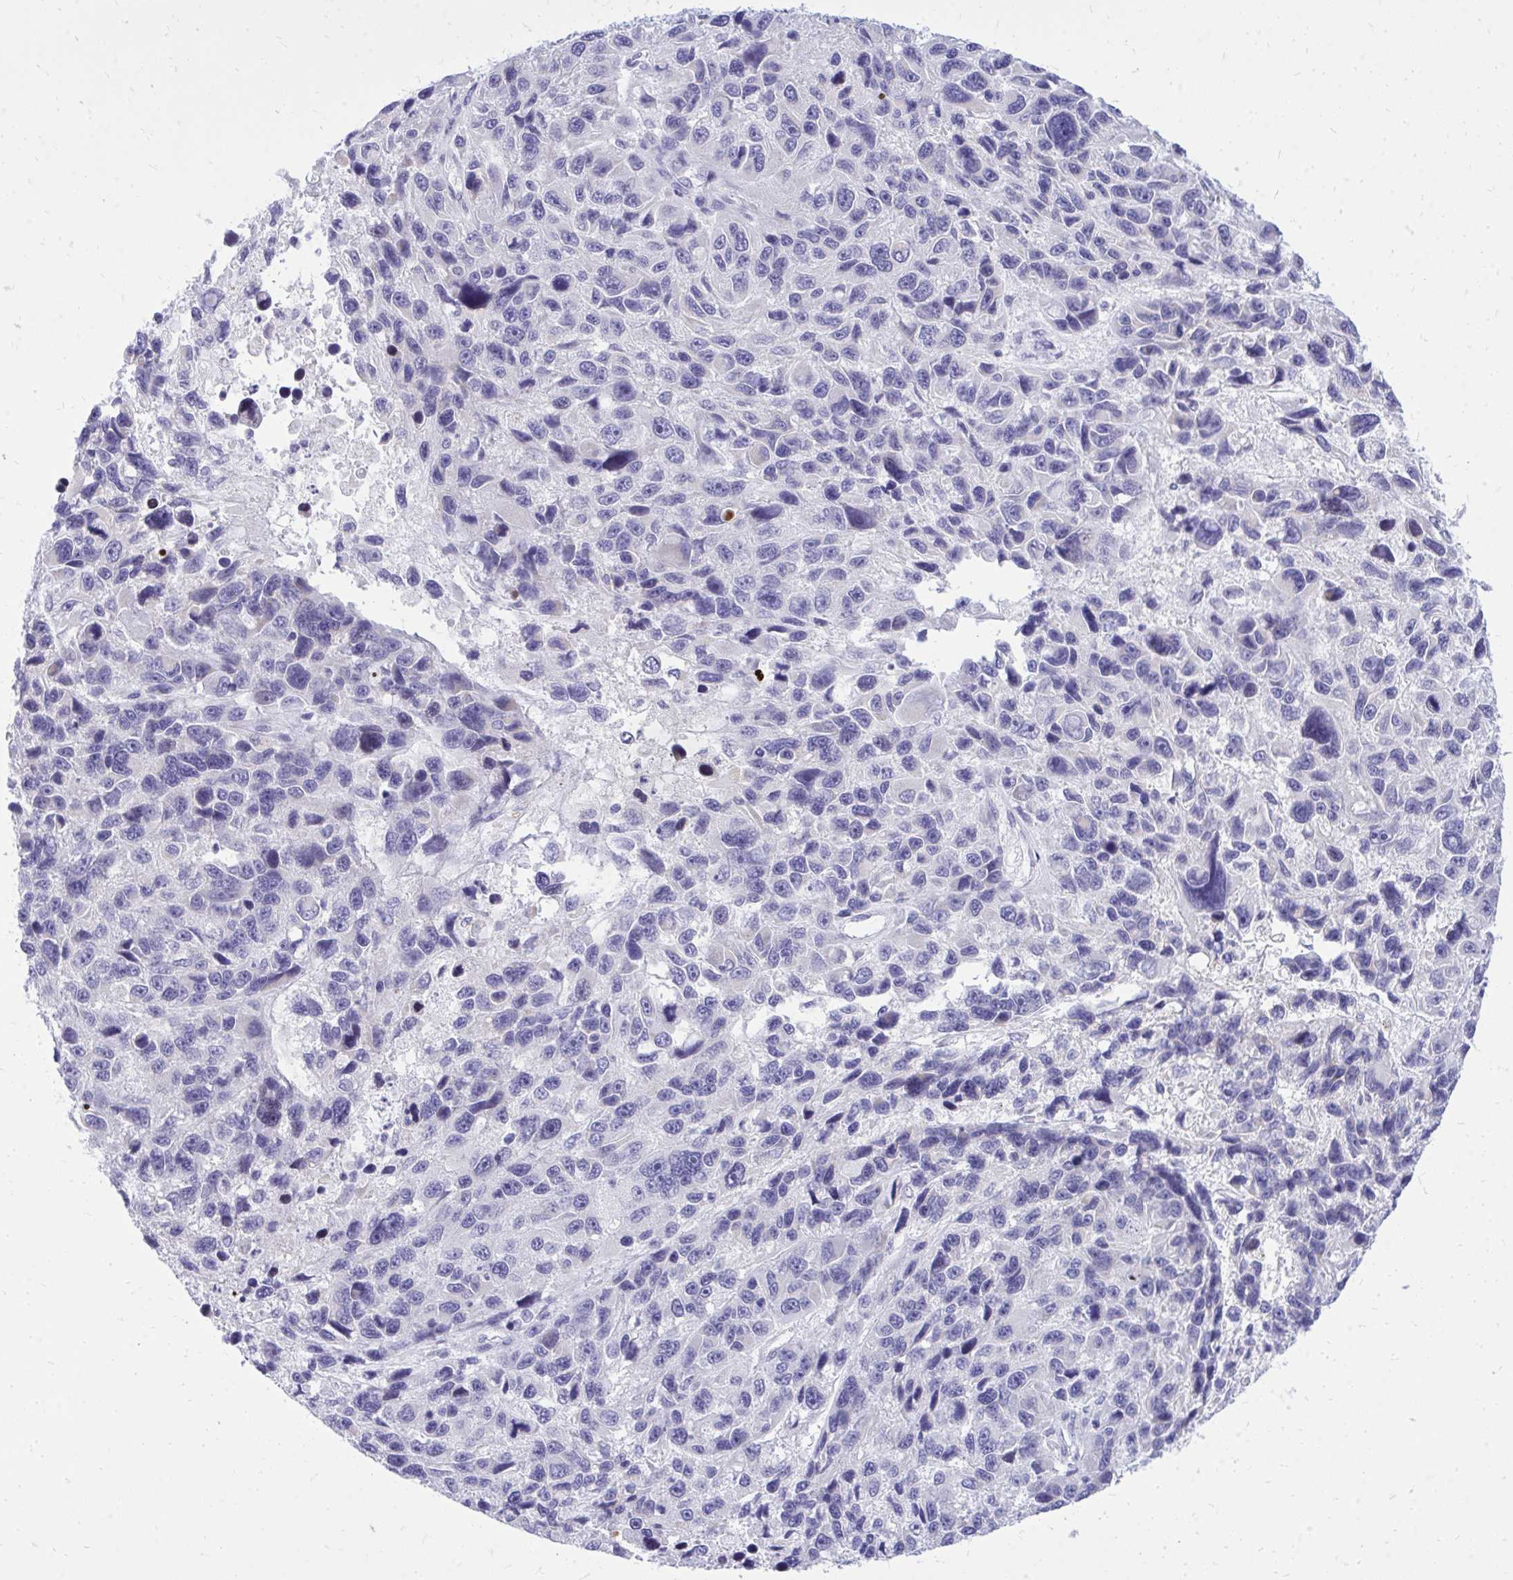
{"staining": {"intensity": "negative", "quantity": "none", "location": "none"}, "tissue": "melanoma", "cell_type": "Tumor cells", "image_type": "cancer", "snomed": [{"axis": "morphology", "description": "Malignant melanoma, NOS"}, {"axis": "topography", "description": "Skin"}], "caption": "DAB (3,3'-diaminobenzidine) immunohistochemical staining of malignant melanoma reveals no significant expression in tumor cells.", "gene": "GABRA1", "patient": {"sex": "male", "age": 53}}